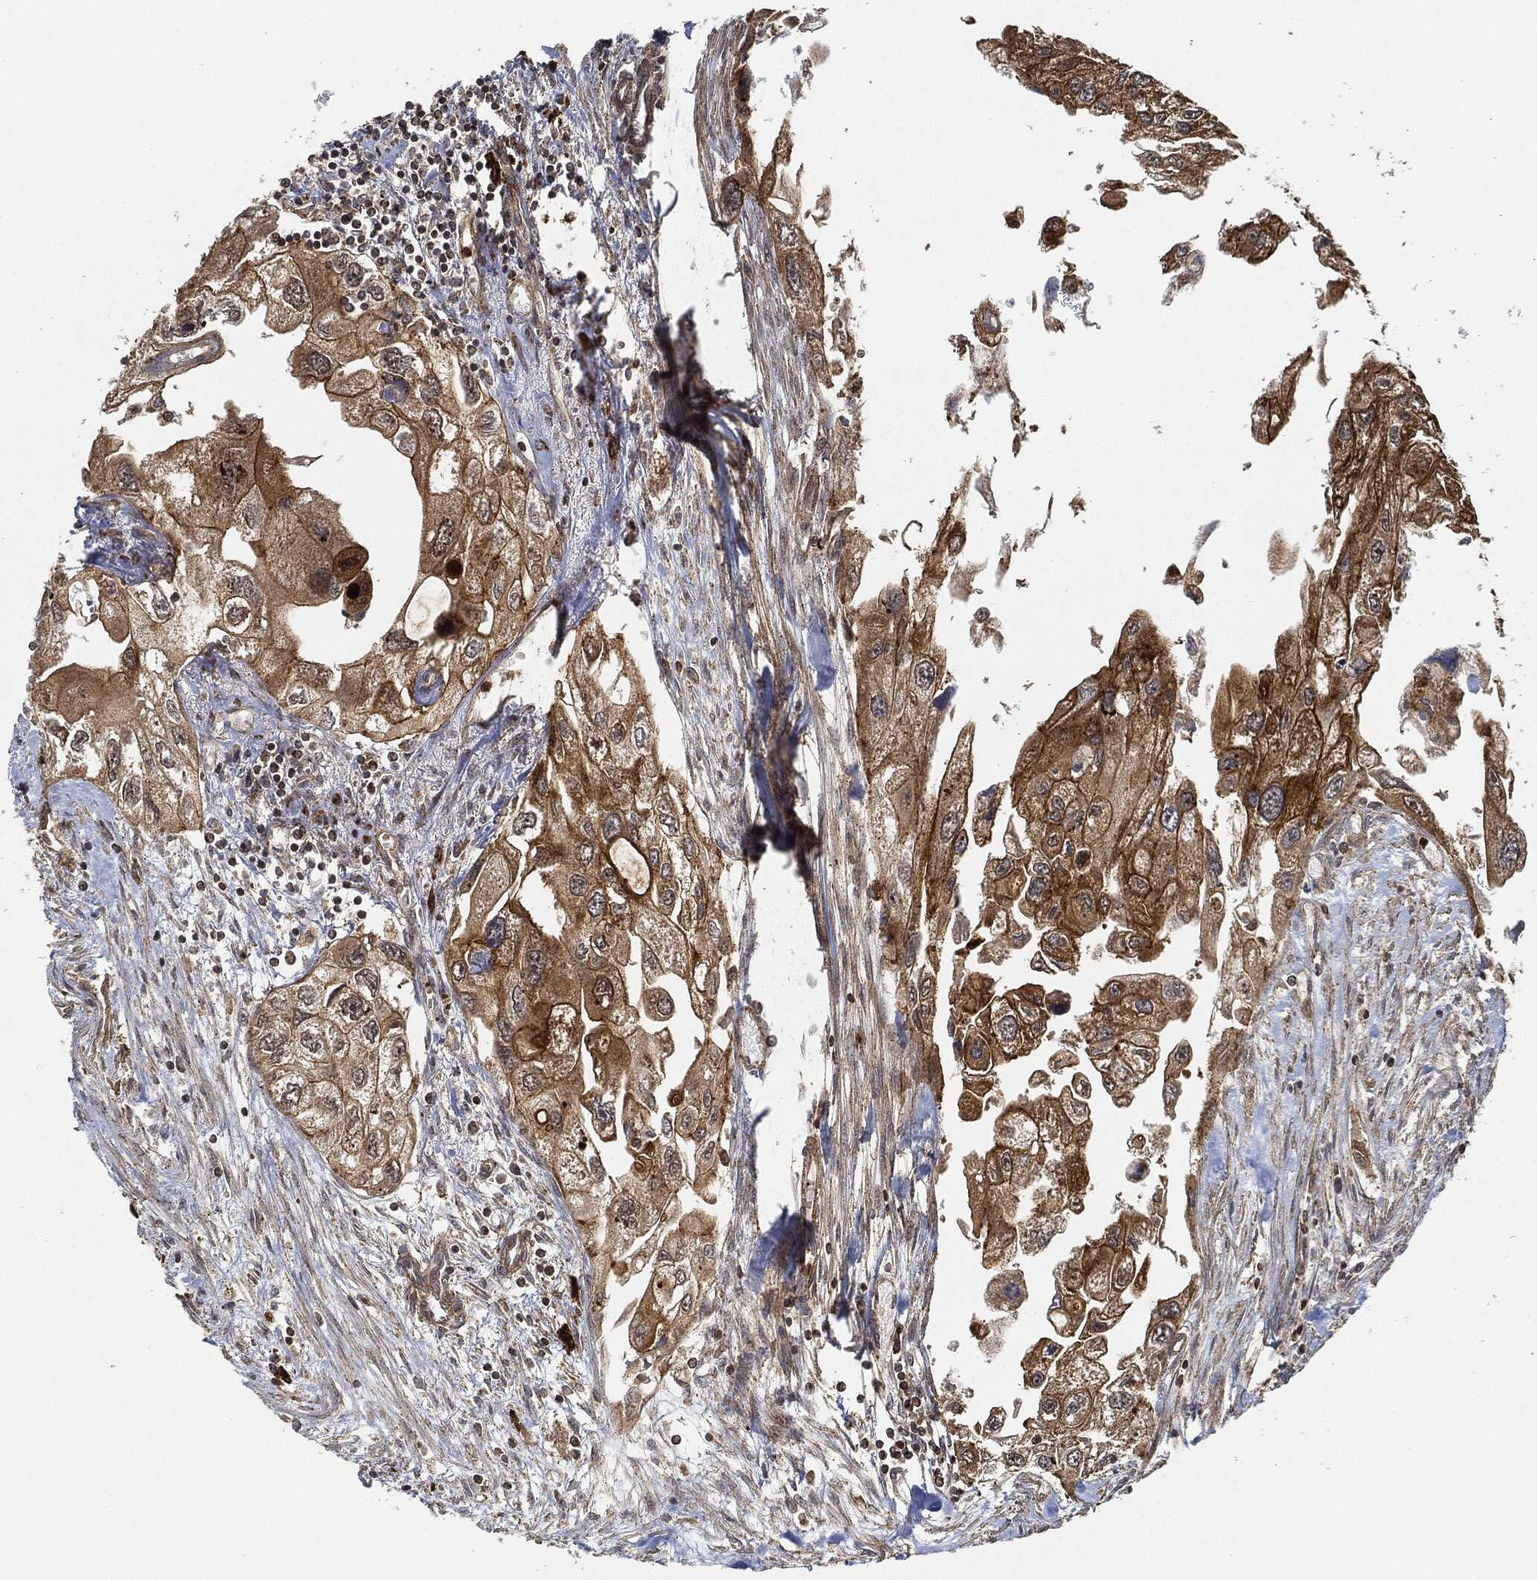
{"staining": {"intensity": "strong", "quantity": "25%-75%", "location": "cytoplasmic/membranous"}, "tissue": "urothelial cancer", "cell_type": "Tumor cells", "image_type": "cancer", "snomed": [{"axis": "morphology", "description": "Urothelial carcinoma, High grade"}, {"axis": "topography", "description": "Urinary bladder"}], "caption": "IHC staining of high-grade urothelial carcinoma, which demonstrates high levels of strong cytoplasmic/membranous expression in about 25%-75% of tumor cells indicating strong cytoplasmic/membranous protein expression. The staining was performed using DAB (brown) for protein detection and nuclei were counterstained in hematoxylin (blue).", "gene": "MAP3K3", "patient": {"sex": "male", "age": 59}}